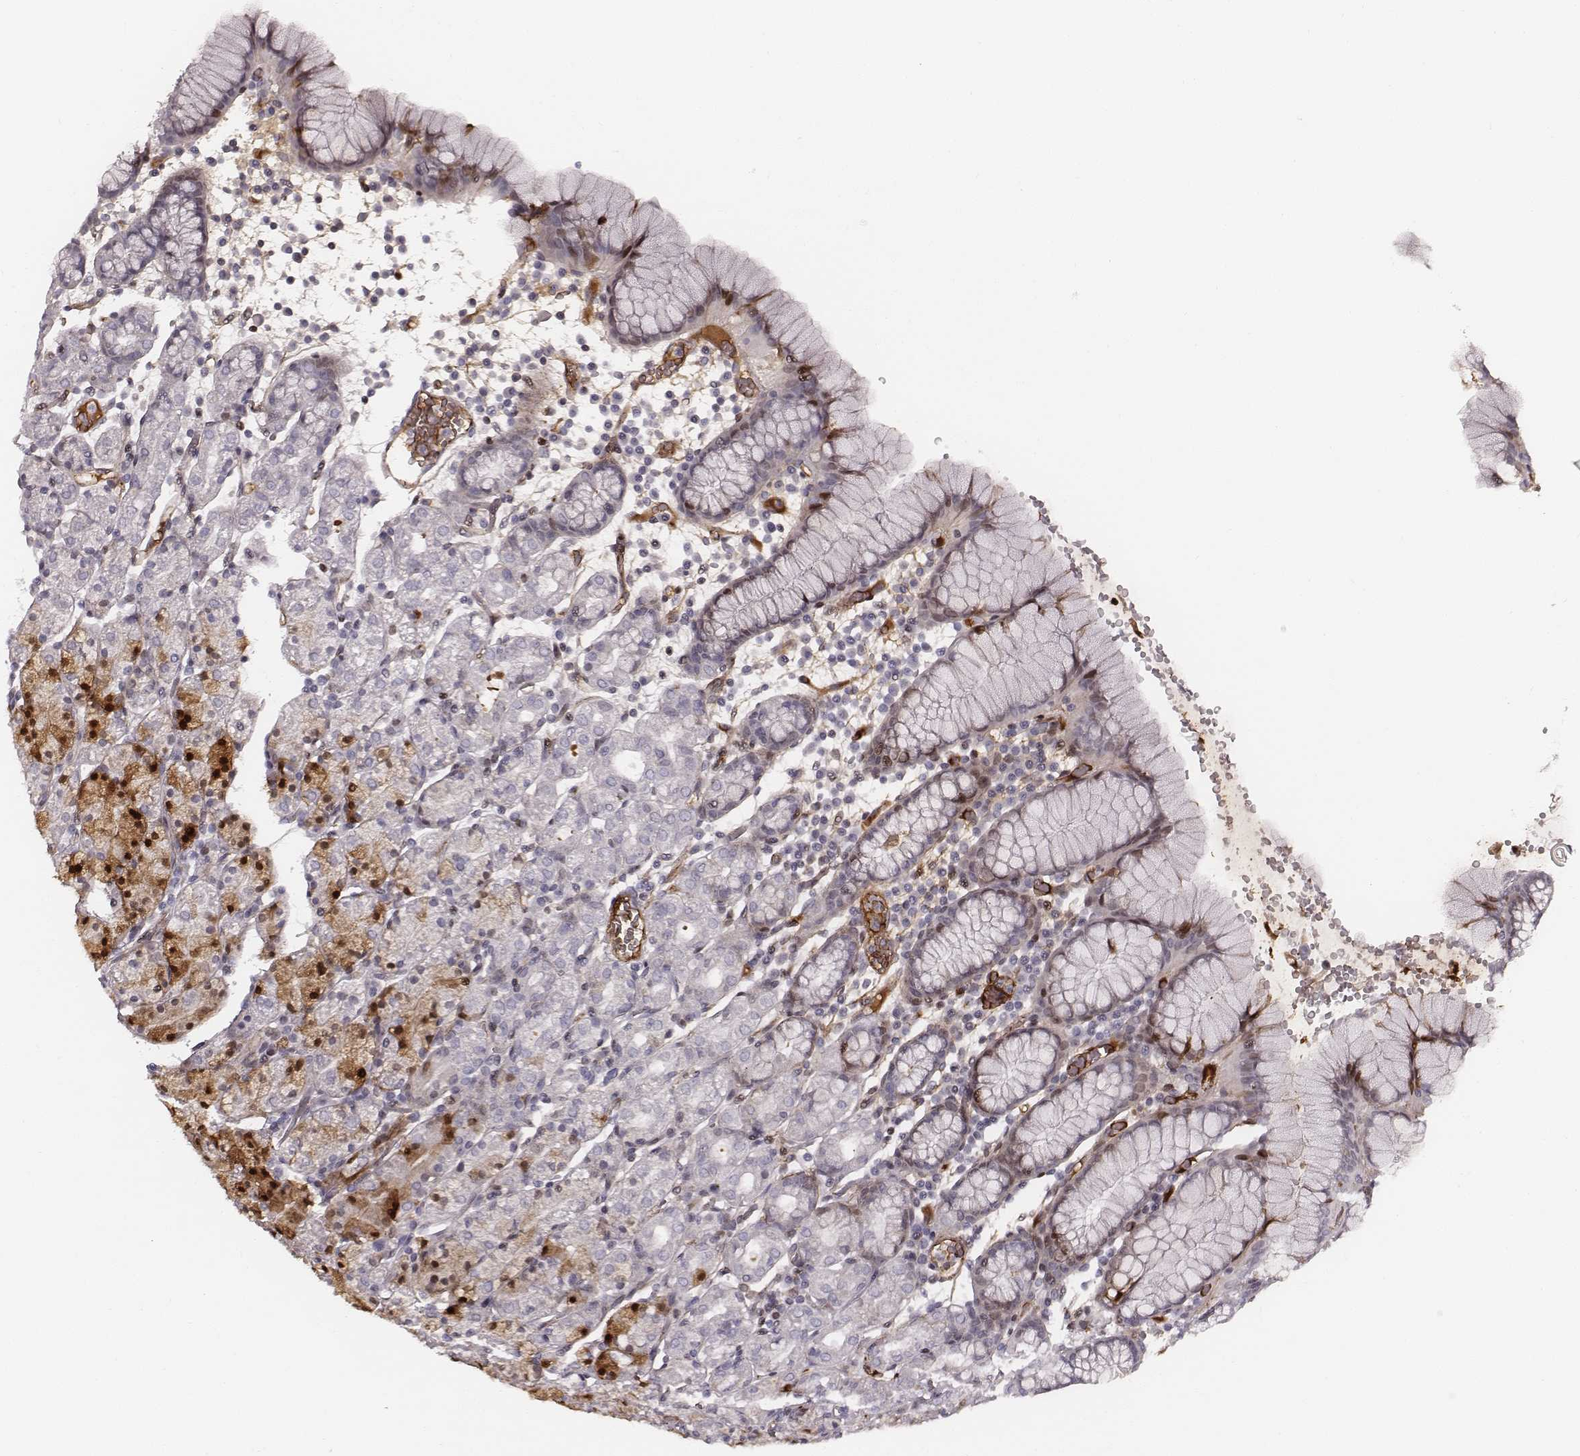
{"staining": {"intensity": "strong", "quantity": "<25%", "location": "cytoplasmic/membranous,nuclear"}, "tissue": "stomach", "cell_type": "Glandular cells", "image_type": "normal", "snomed": [{"axis": "morphology", "description": "Normal tissue, NOS"}, {"axis": "topography", "description": "Stomach, upper"}, {"axis": "topography", "description": "Stomach"}], "caption": "Normal stomach exhibits strong cytoplasmic/membranous,nuclear staining in approximately <25% of glandular cells The staining was performed using DAB, with brown indicating positive protein expression. Nuclei are stained blue with hematoxylin..", "gene": "NDC1", "patient": {"sex": "male", "age": 62}}